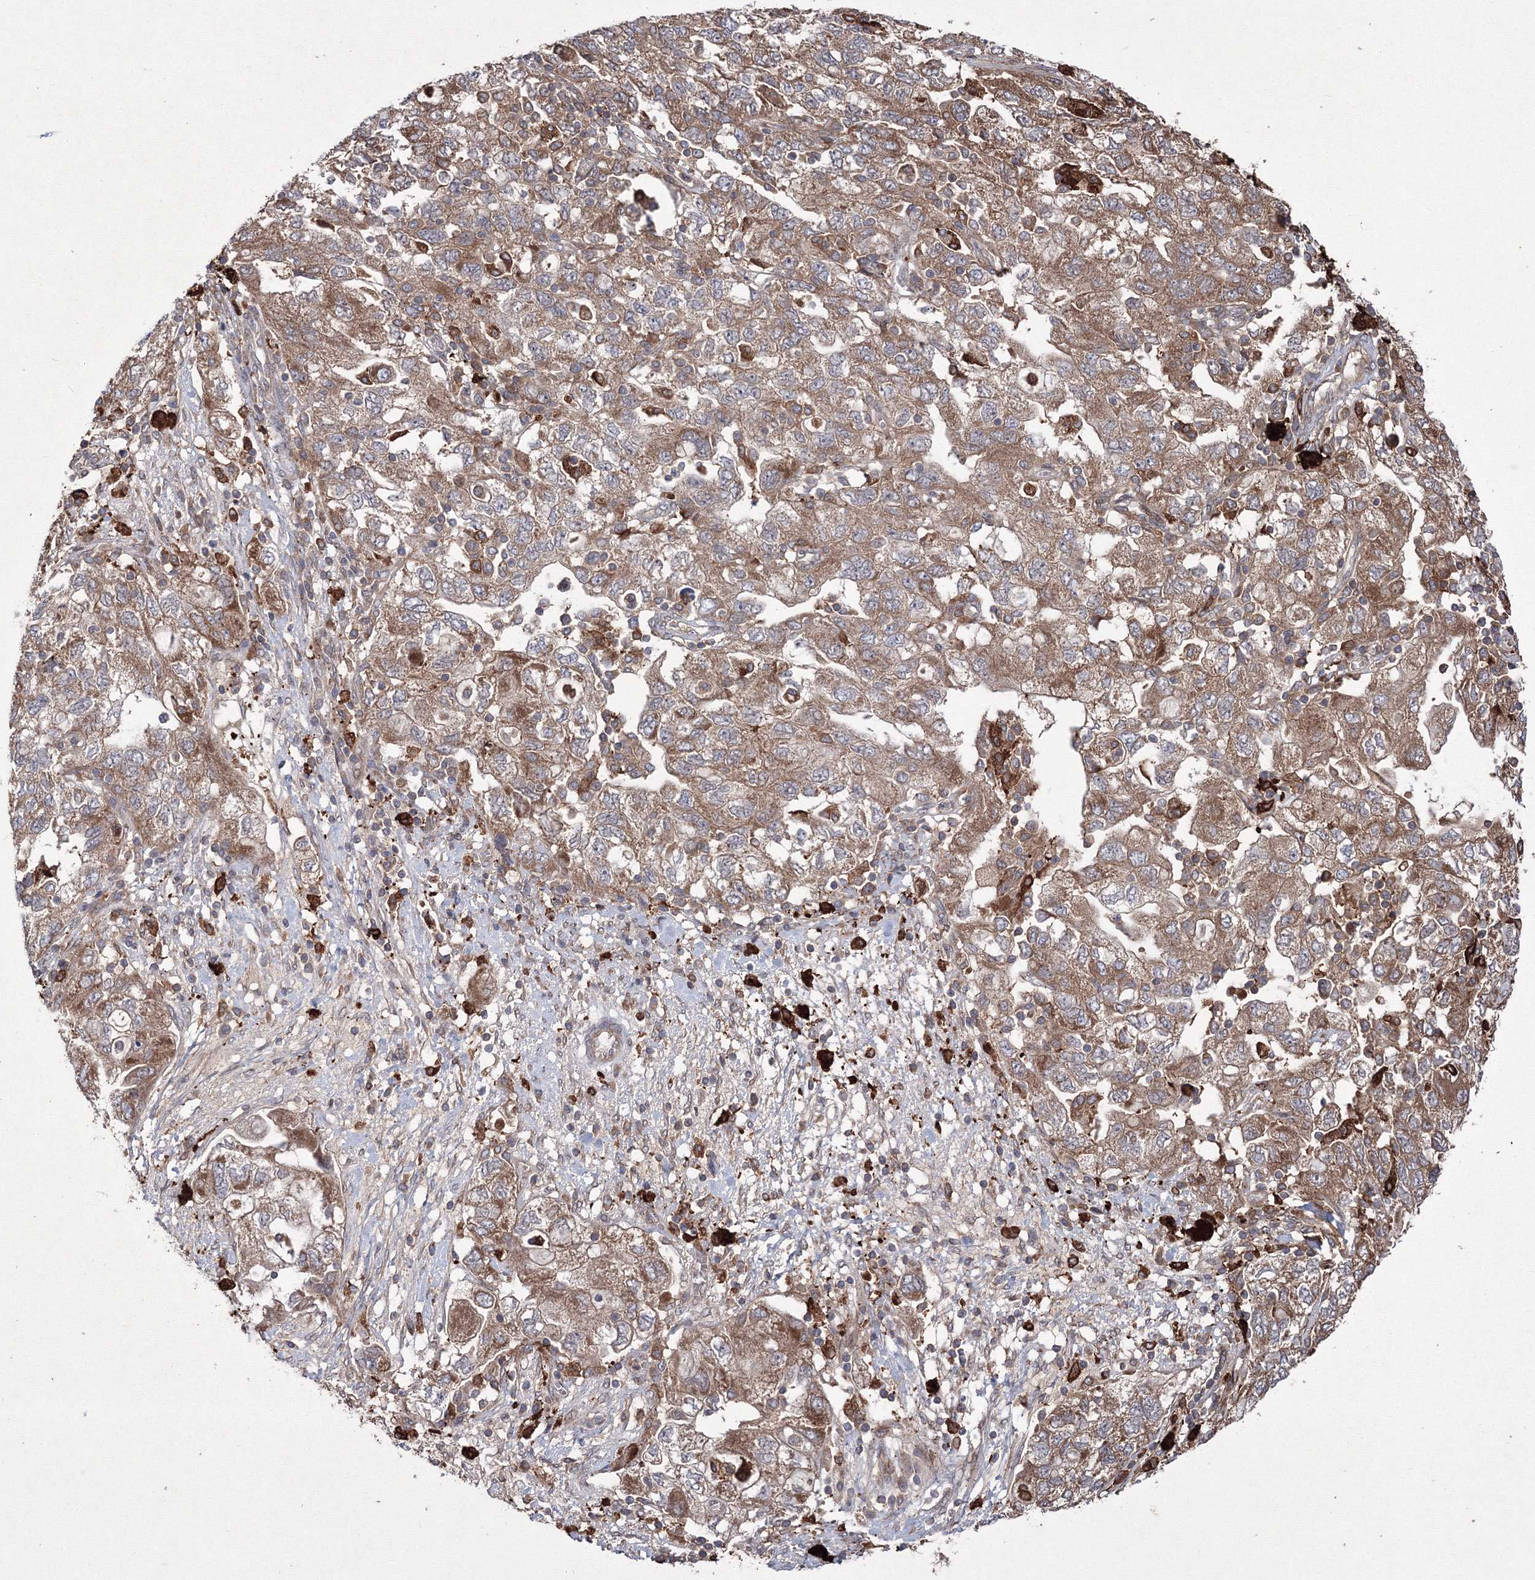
{"staining": {"intensity": "moderate", "quantity": ">75%", "location": "cytoplasmic/membranous"}, "tissue": "ovarian cancer", "cell_type": "Tumor cells", "image_type": "cancer", "snomed": [{"axis": "morphology", "description": "Carcinoma, NOS"}, {"axis": "morphology", "description": "Cystadenocarcinoma, serous, NOS"}, {"axis": "topography", "description": "Ovary"}], "caption": "A micrograph of human ovarian cancer (carcinoma) stained for a protein exhibits moderate cytoplasmic/membranous brown staining in tumor cells. (Stains: DAB in brown, nuclei in blue, Microscopy: brightfield microscopy at high magnification).", "gene": "RANBP3L", "patient": {"sex": "female", "age": 69}}